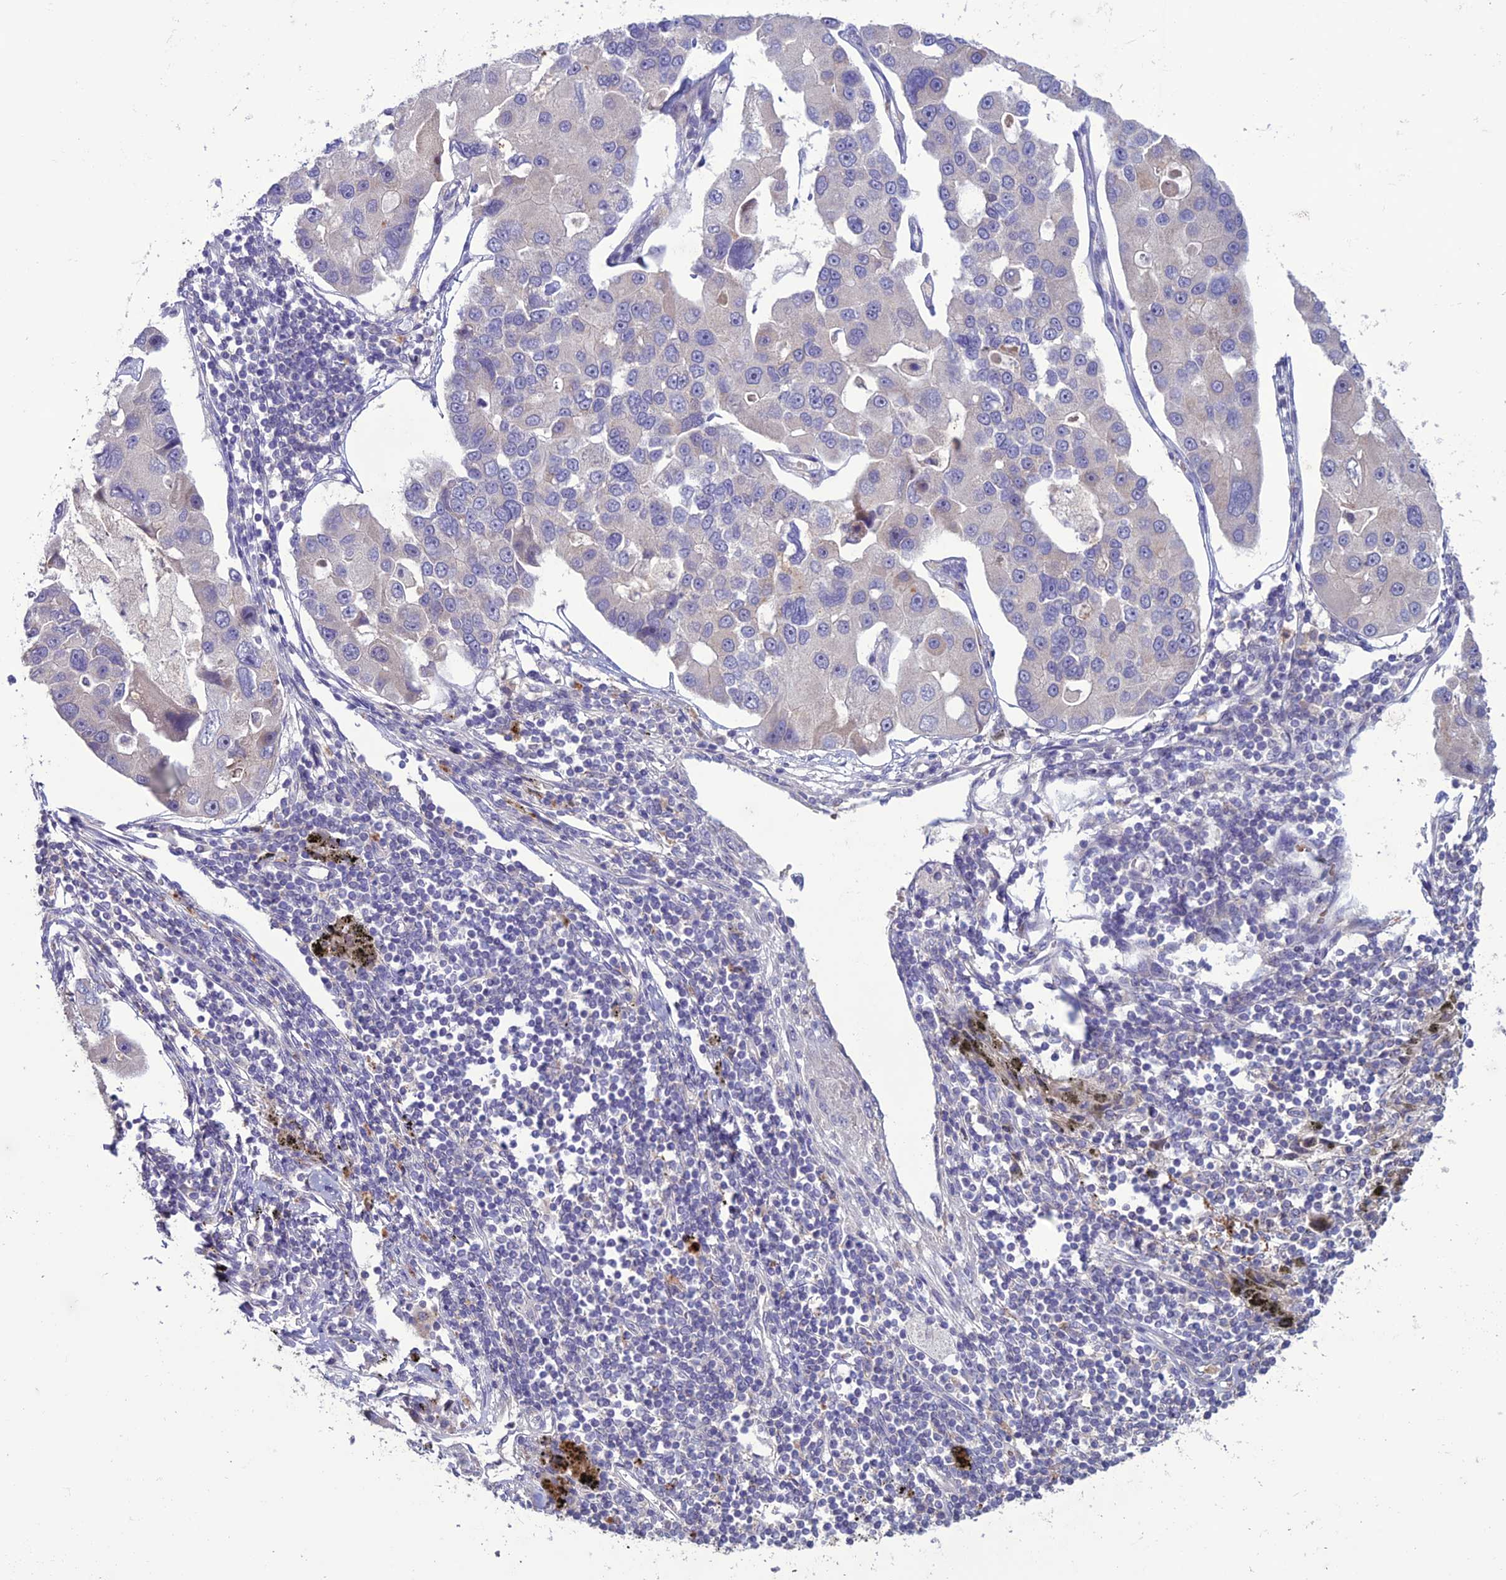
{"staining": {"intensity": "negative", "quantity": "none", "location": "none"}, "tissue": "lung cancer", "cell_type": "Tumor cells", "image_type": "cancer", "snomed": [{"axis": "morphology", "description": "Adenocarcinoma, NOS"}, {"axis": "topography", "description": "Lung"}], "caption": "This is an immunohistochemistry (IHC) micrograph of lung cancer (adenocarcinoma). There is no positivity in tumor cells.", "gene": "C2orf76", "patient": {"sex": "female", "age": 54}}